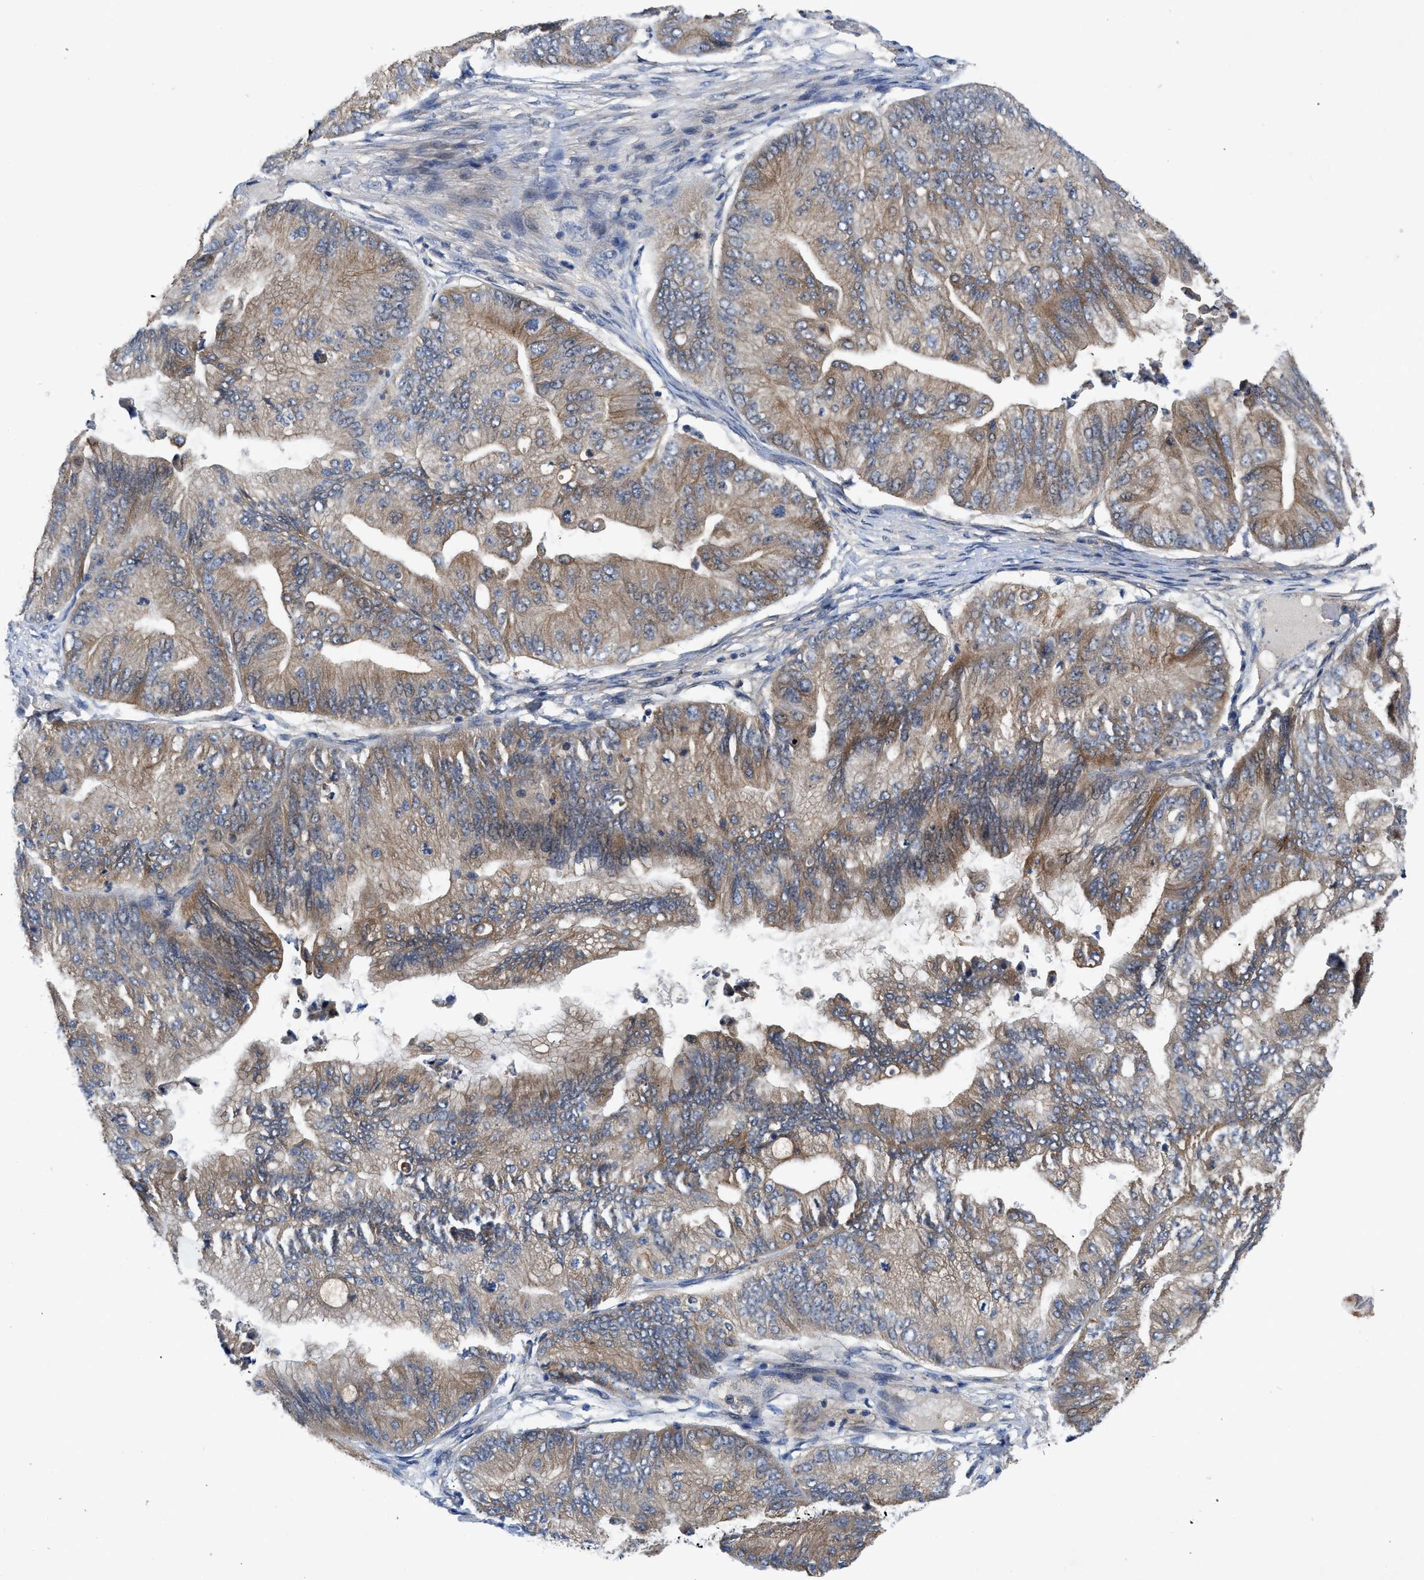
{"staining": {"intensity": "weak", "quantity": ">75%", "location": "cytoplasmic/membranous"}, "tissue": "ovarian cancer", "cell_type": "Tumor cells", "image_type": "cancer", "snomed": [{"axis": "morphology", "description": "Cystadenocarcinoma, mucinous, NOS"}, {"axis": "topography", "description": "Ovary"}], "caption": "Ovarian cancer stained with IHC demonstrates weak cytoplasmic/membranous expression in approximately >75% of tumor cells. The protein of interest is stained brown, and the nuclei are stained in blue (DAB (3,3'-diaminobenzidine) IHC with brightfield microscopy, high magnification).", "gene": "PANX1", "patient": {"sex": "female", "age": 61}}